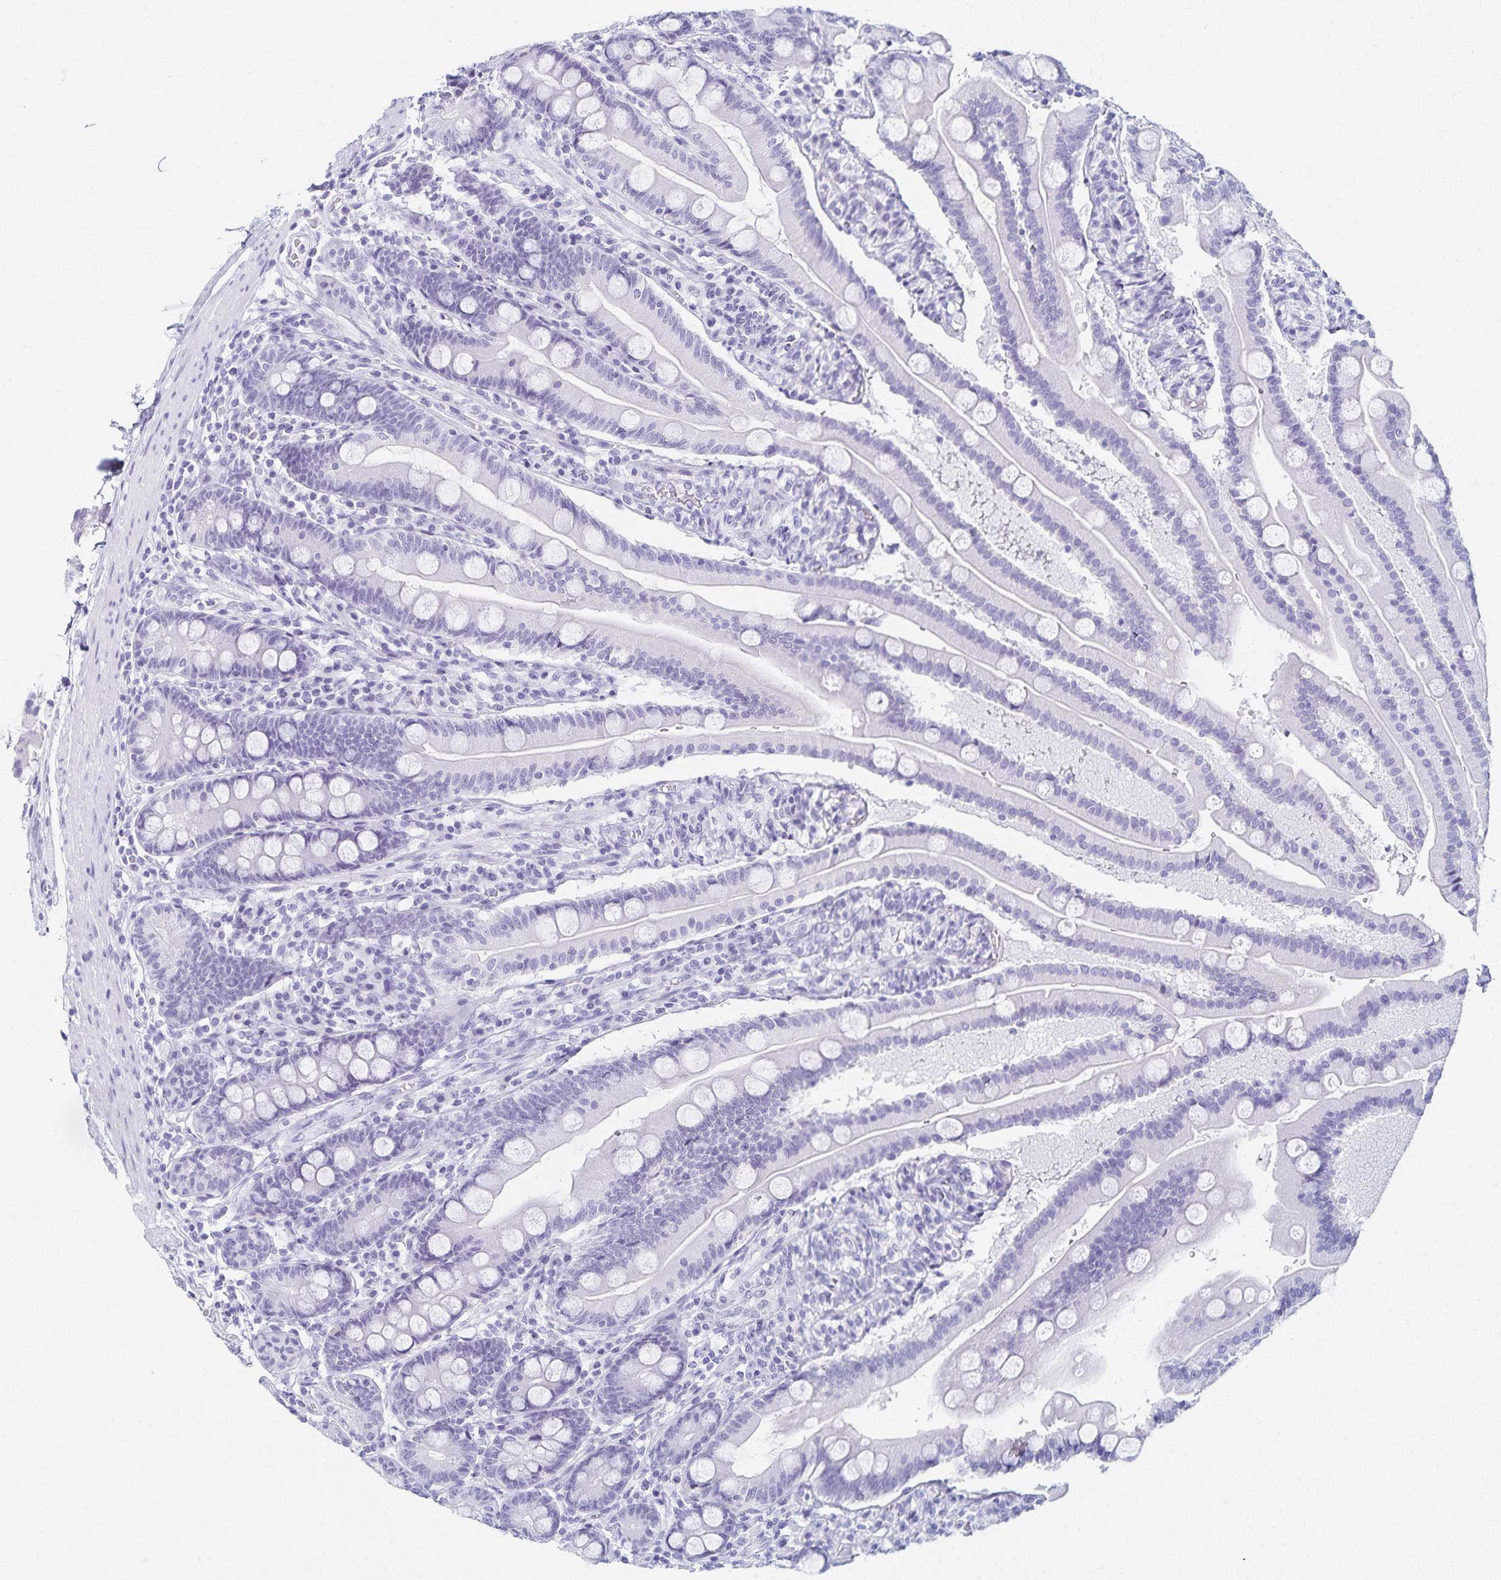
{"staining": {"intensity": "negative", "quantity": "none", "location": "none"}, "tissue": "duodenum", "cell_type": "Glandular cells", "image_type": "normal", "snomed": [{"axis": "morphology", "description": "Normal tissue, NOS"}, {"axis": "topography", "description": "Duodenum"}], "caption": "A high-resolution histopathology image shows immunohistochemistry staining of unremarkable duodenum, which demonstrates no significant expression in glandular cells.", "gene": "C2orf50", "patient": {"sex": "female", "age": 67}}